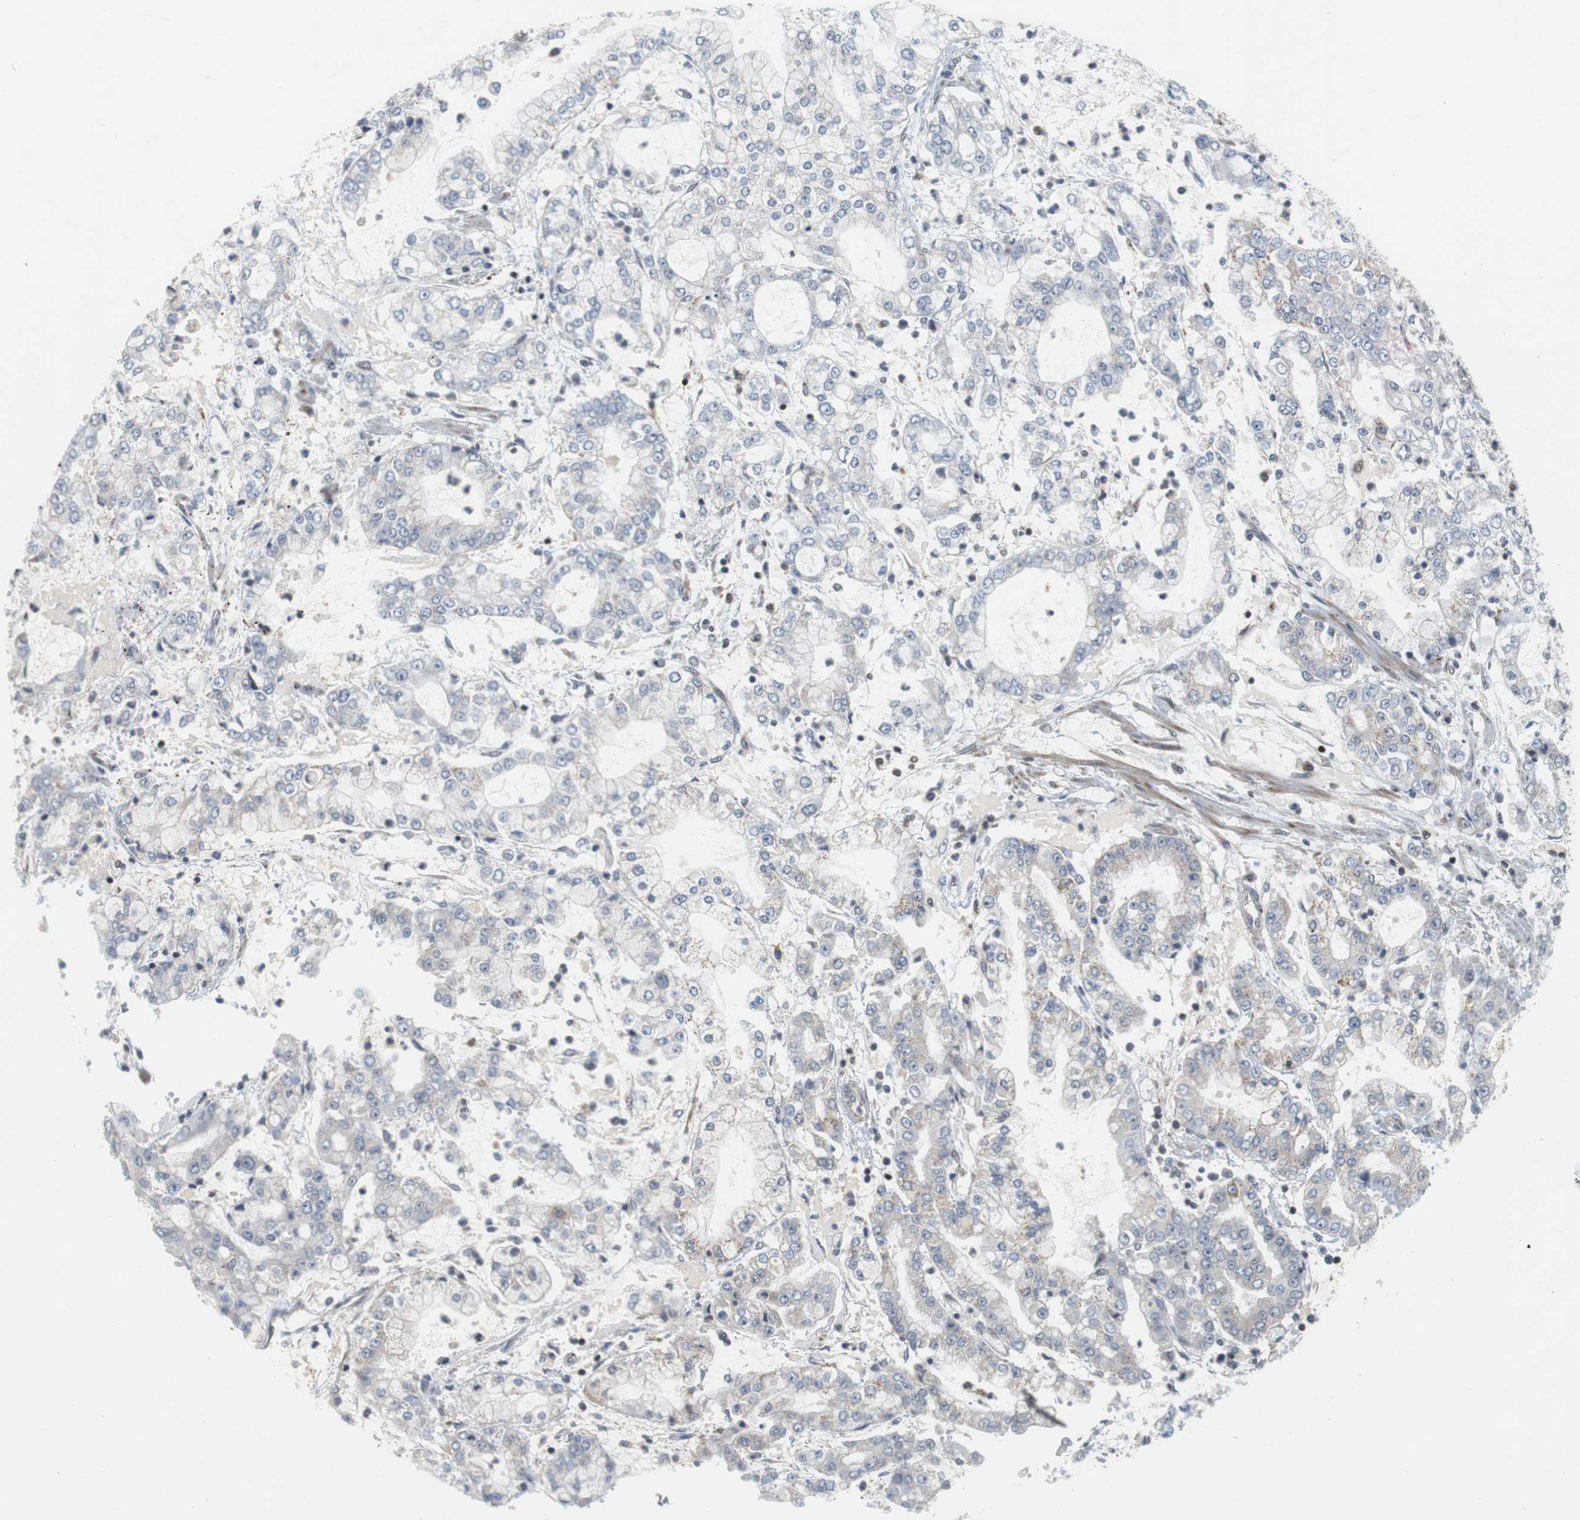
{"staining": {"intensity": "negative", "quantity": "none", "location": "none"}, "tissue": "stomach cancer", "cell_type": "Tumor cells", "image_type": "cancer", "snomed": [{"axis": "morphology", "description": "Adenocarcinoma, NOS"}, {"axis": "topography", "description": "Stomach"}], "caption": "A high-resolution histopathology image shows immunohistochemistry staining of stomach adenocarcinoma, which shows no significant expression in tumor cells. (DAB immunohistochemistry with hematoxylin counter stain).", "gene": "BRD4", "patient": {"sex": "male", "age": 76}}